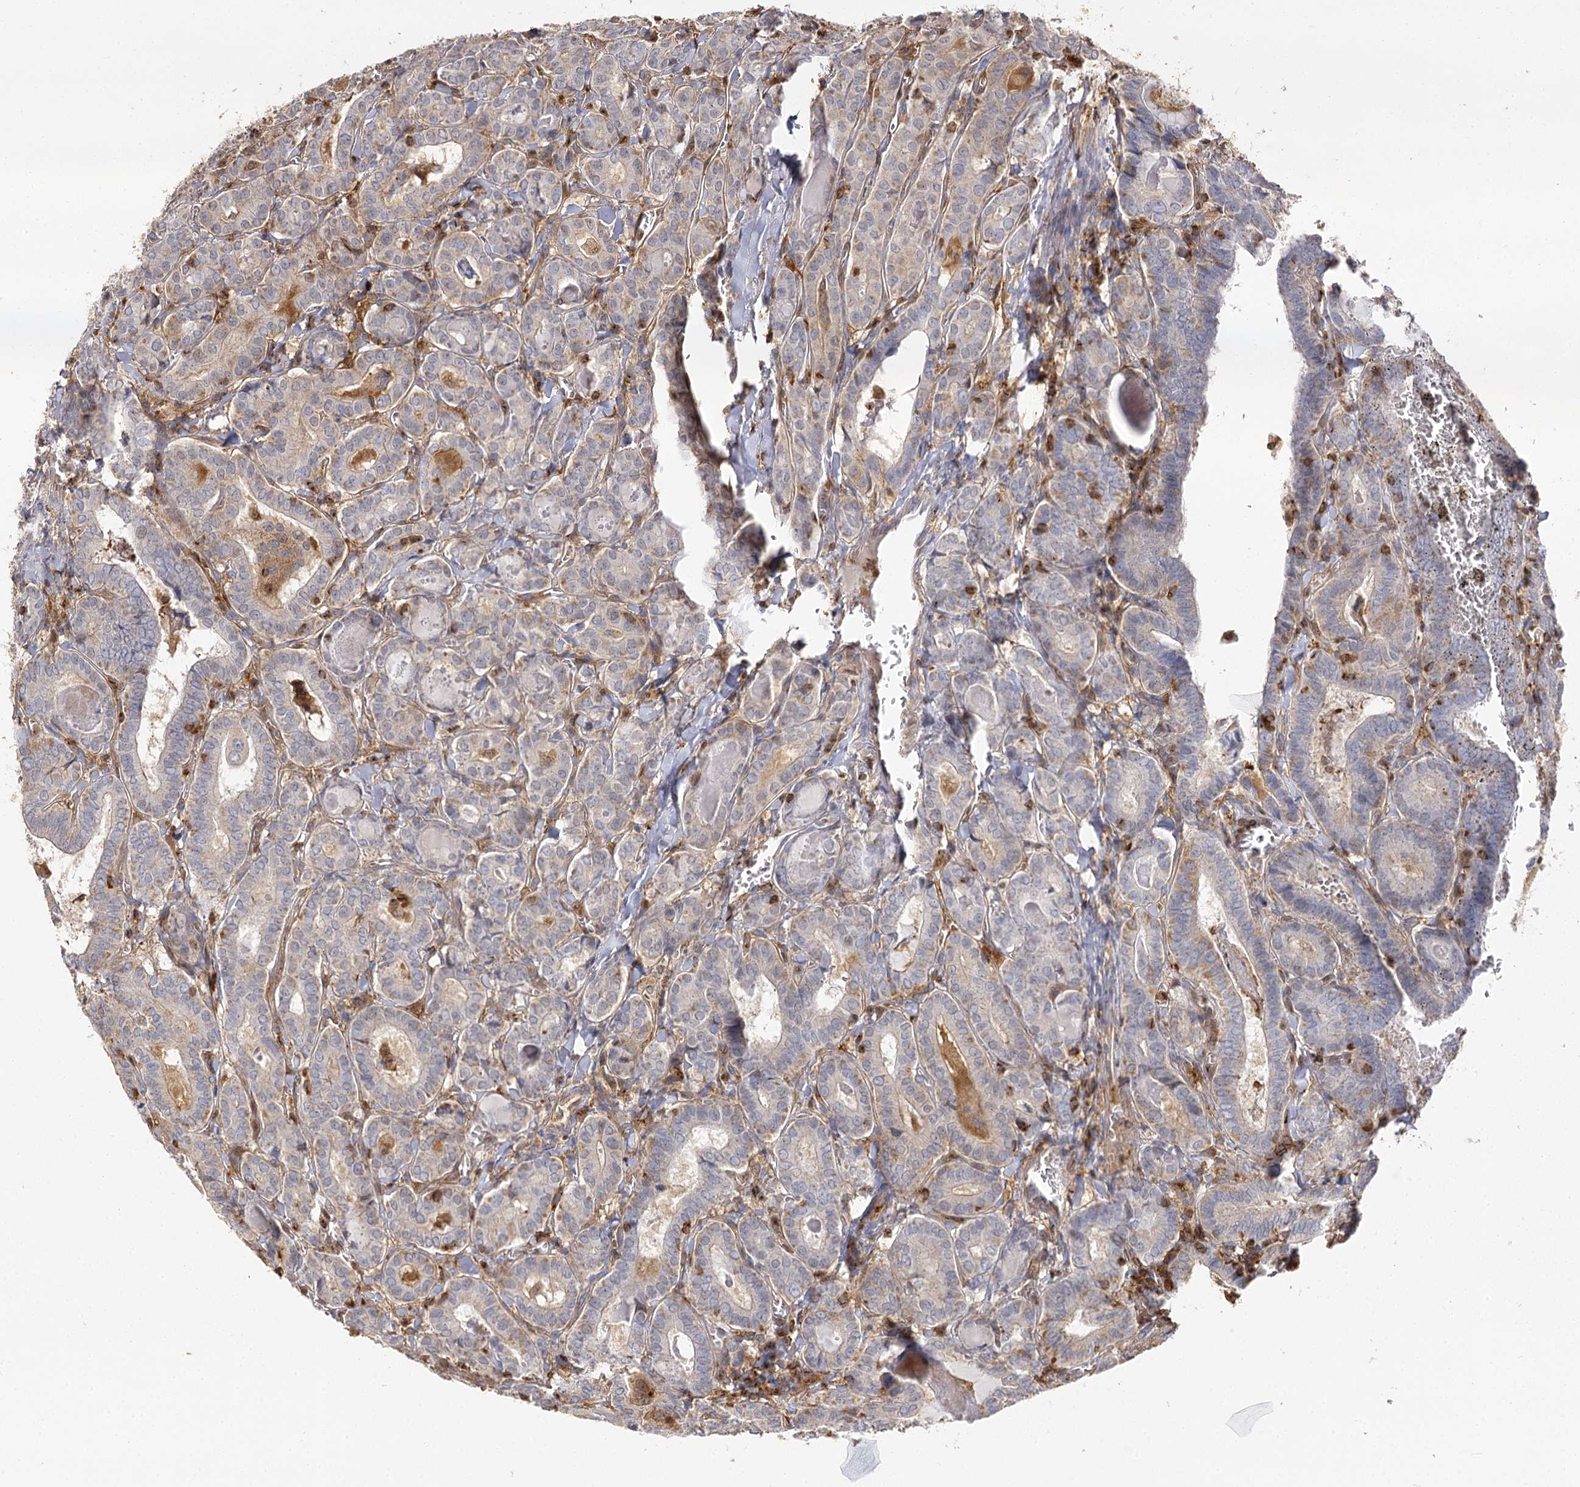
{"staining": {"intensity": "weak", "quantity": "<25%", "location": "cytoplasmic/membranous"}, "tissue": "thyroid cancer", "cell_type": "Tumor cells", "image_type": "cancer", "snomed": [{"axis": "morphology", "description": "Papillary adenocarcinoma, NOS"}, {"axis": "topography", "description": "Thyroid gland"}], "caption": "Tumor cells are negative for brown protein staining in papillary adenocarcinoma (thyroid).", "gene": "SEC24B", "patient": {"sex": "female", "age": 72}}